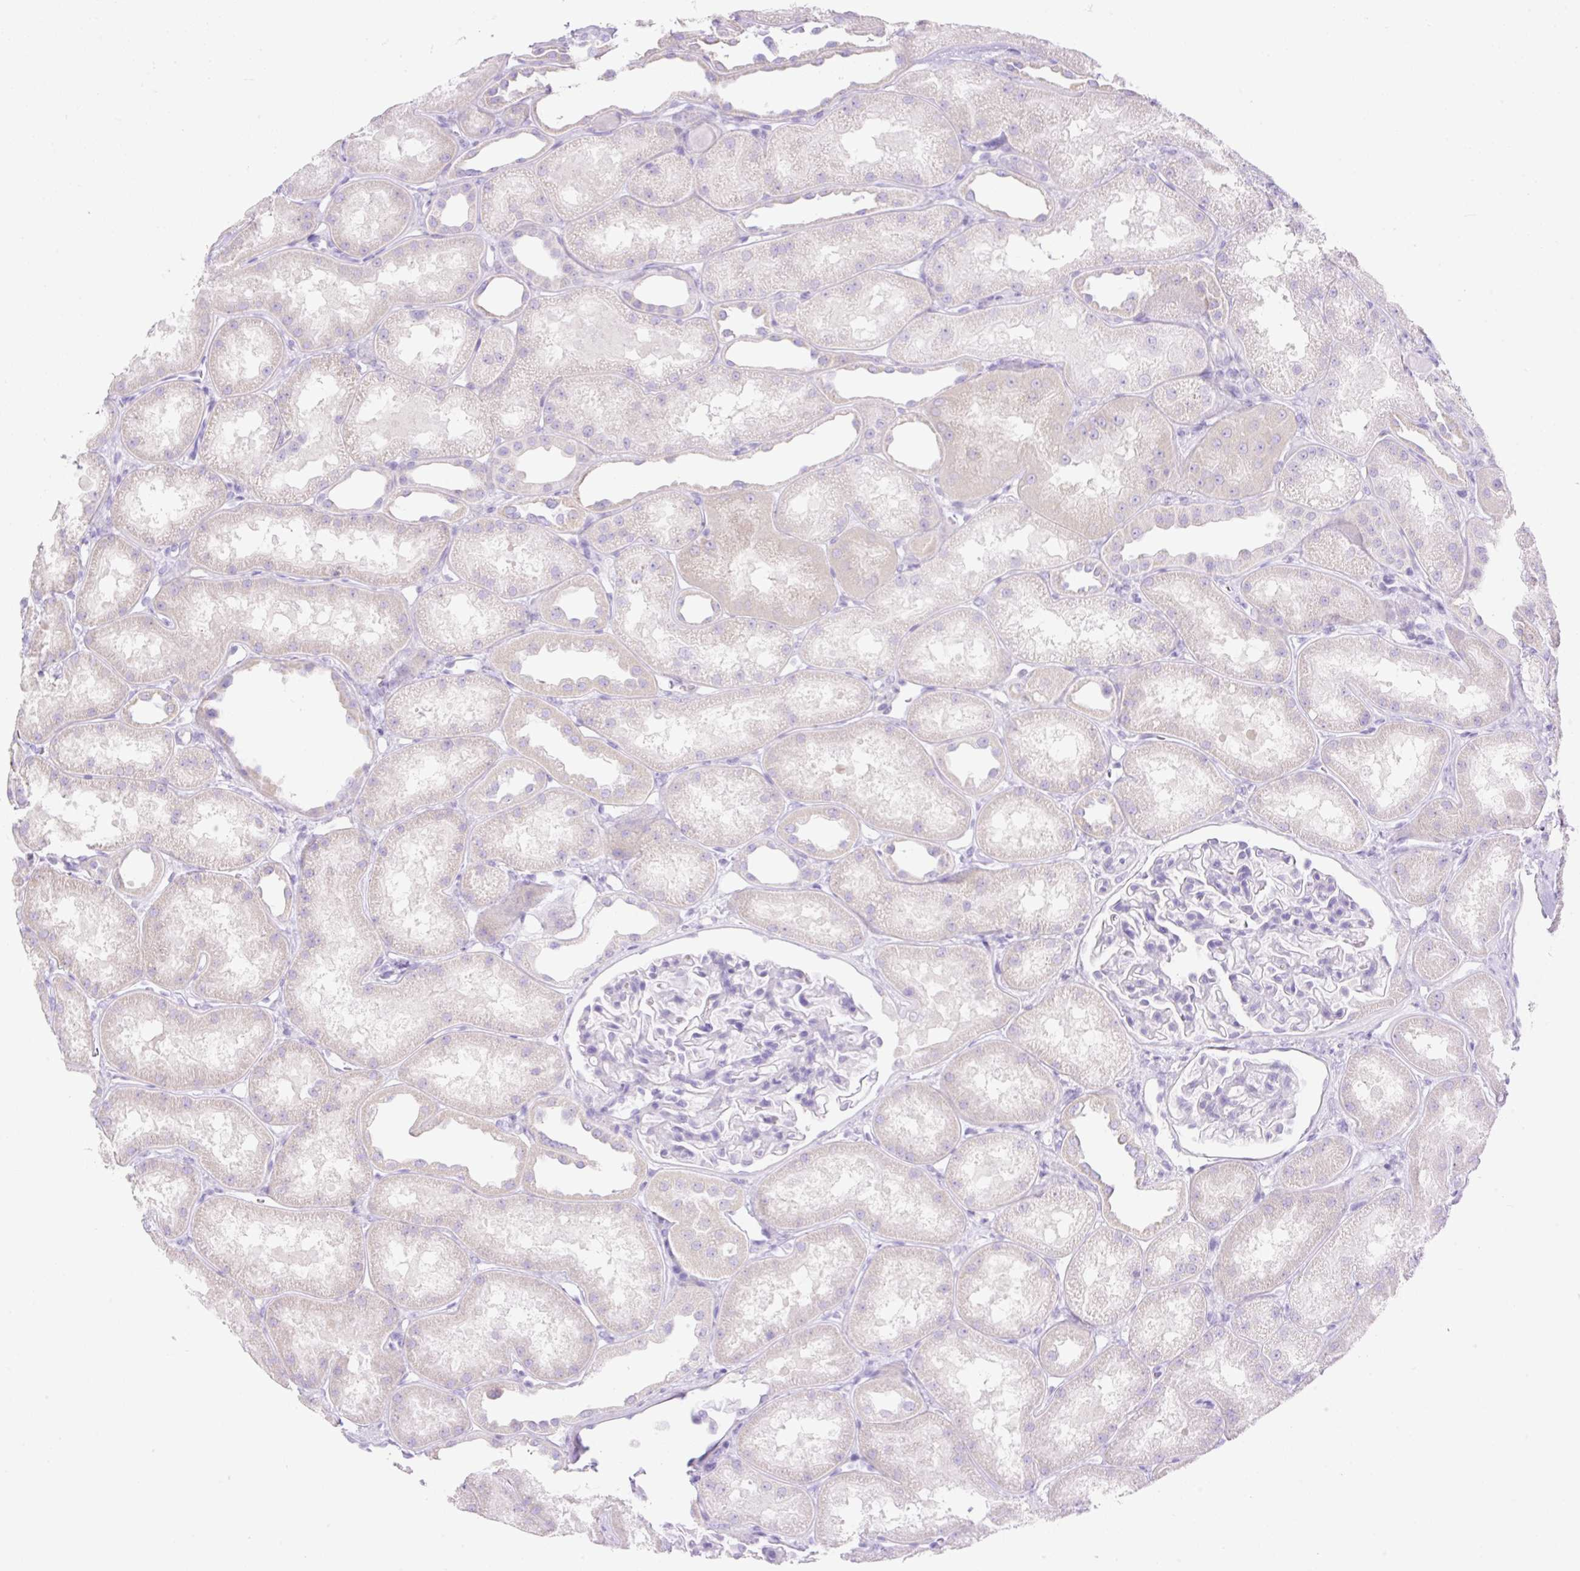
{"staining": {"intensity": "negative", "quantity": "none", "location": "none"}, "tissue": "kidney", "cell_type": "Cells in glomeruli", "image_type": "normal", "snomed": [{"axis": "morphology", "description": "Normal tissue, NOS"}, {"axis": "topography", "description": "Kidney"}], "caption": "High power microscopy histopathology image of an immunohistochemistry micrograph of unremarkable kidney, revealing no significant positivity in cells in glomeruli.", "gene": "CDX1", "patient": {"sex": "male", "age": 61}}